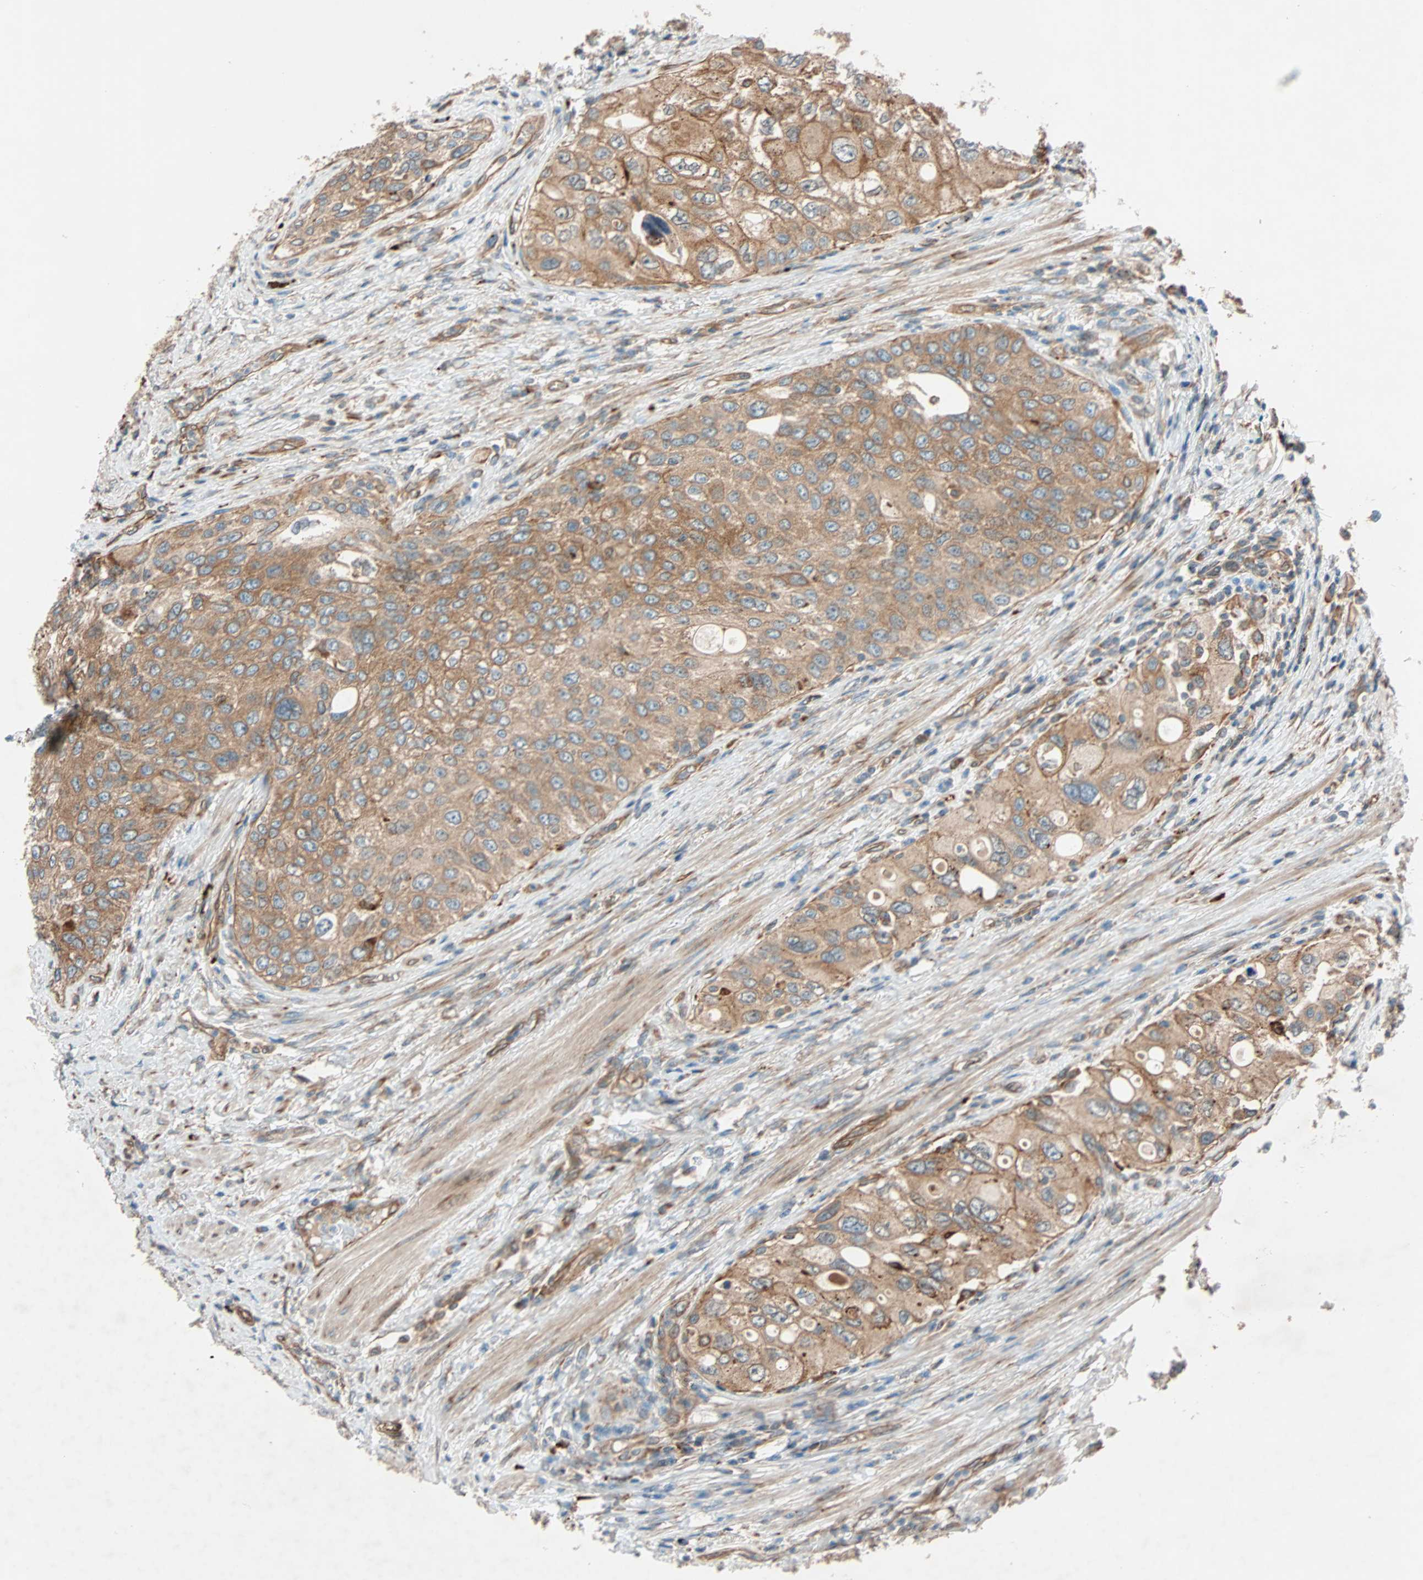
{"staining": {"intensity": "moderate", "quantity": ">75%", "location": "cytoplasmic/membranous"}, "tissue": "urothelial cancer", "cell_type": "Tumor cells", "image_type": "cancer", "snomed": [{"axis": "morphology", "description": "Urothelial carcinoma, High grade"}, {"axis": "topography", "description": "Urinary bladder"}], "caption": "Urothelial cancer stained for a protein shows moderate cytoplasmic/membranous positivity in tumor cells.", "gene": "PHYH", "patient": {"sex": "female", "age": 56}}